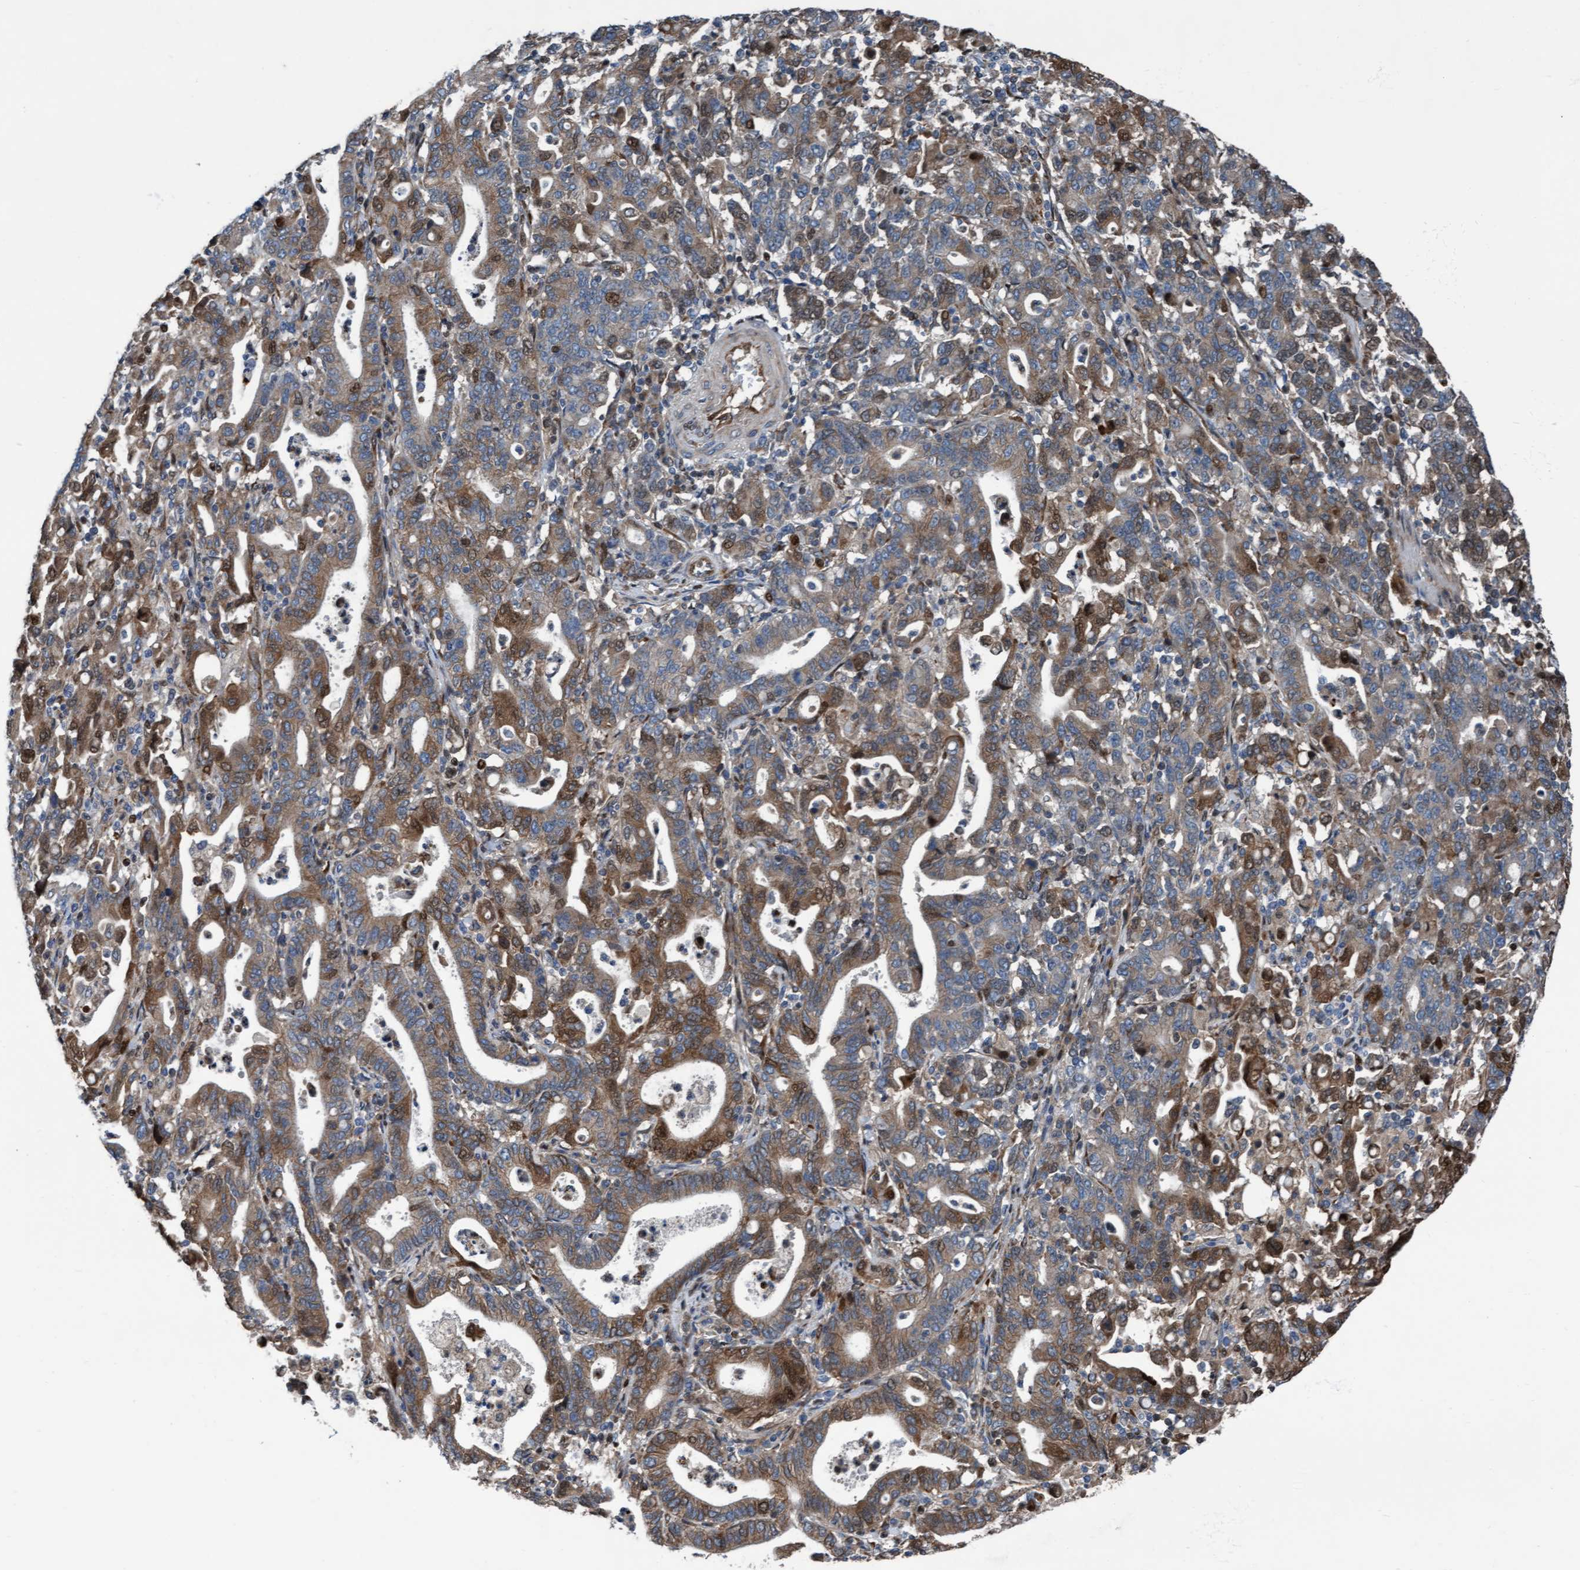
{"staining": {"intensity": "moderate", "quantity": ">75%", "location": "cytoplasmic/membranous"}, "tissue": "stomach cancer", "cell_type": "Tumor cells", "image_type": "cancer", "snomed": [{"axis": "morphology", "description": "Adenocarcinoma, NOS"}, {"axis": "topography", "description": "Stomach, upper"}], "caption": "IHC image of adenocarcinoma (stomach) stained for a protein (brown), which reveals medium levels of moderate cytoplasmic/membranous positivity in approximately >75% of tumor cells.", "gene": "KLHL26", "patient": {"sex": "male", "age": 69}}